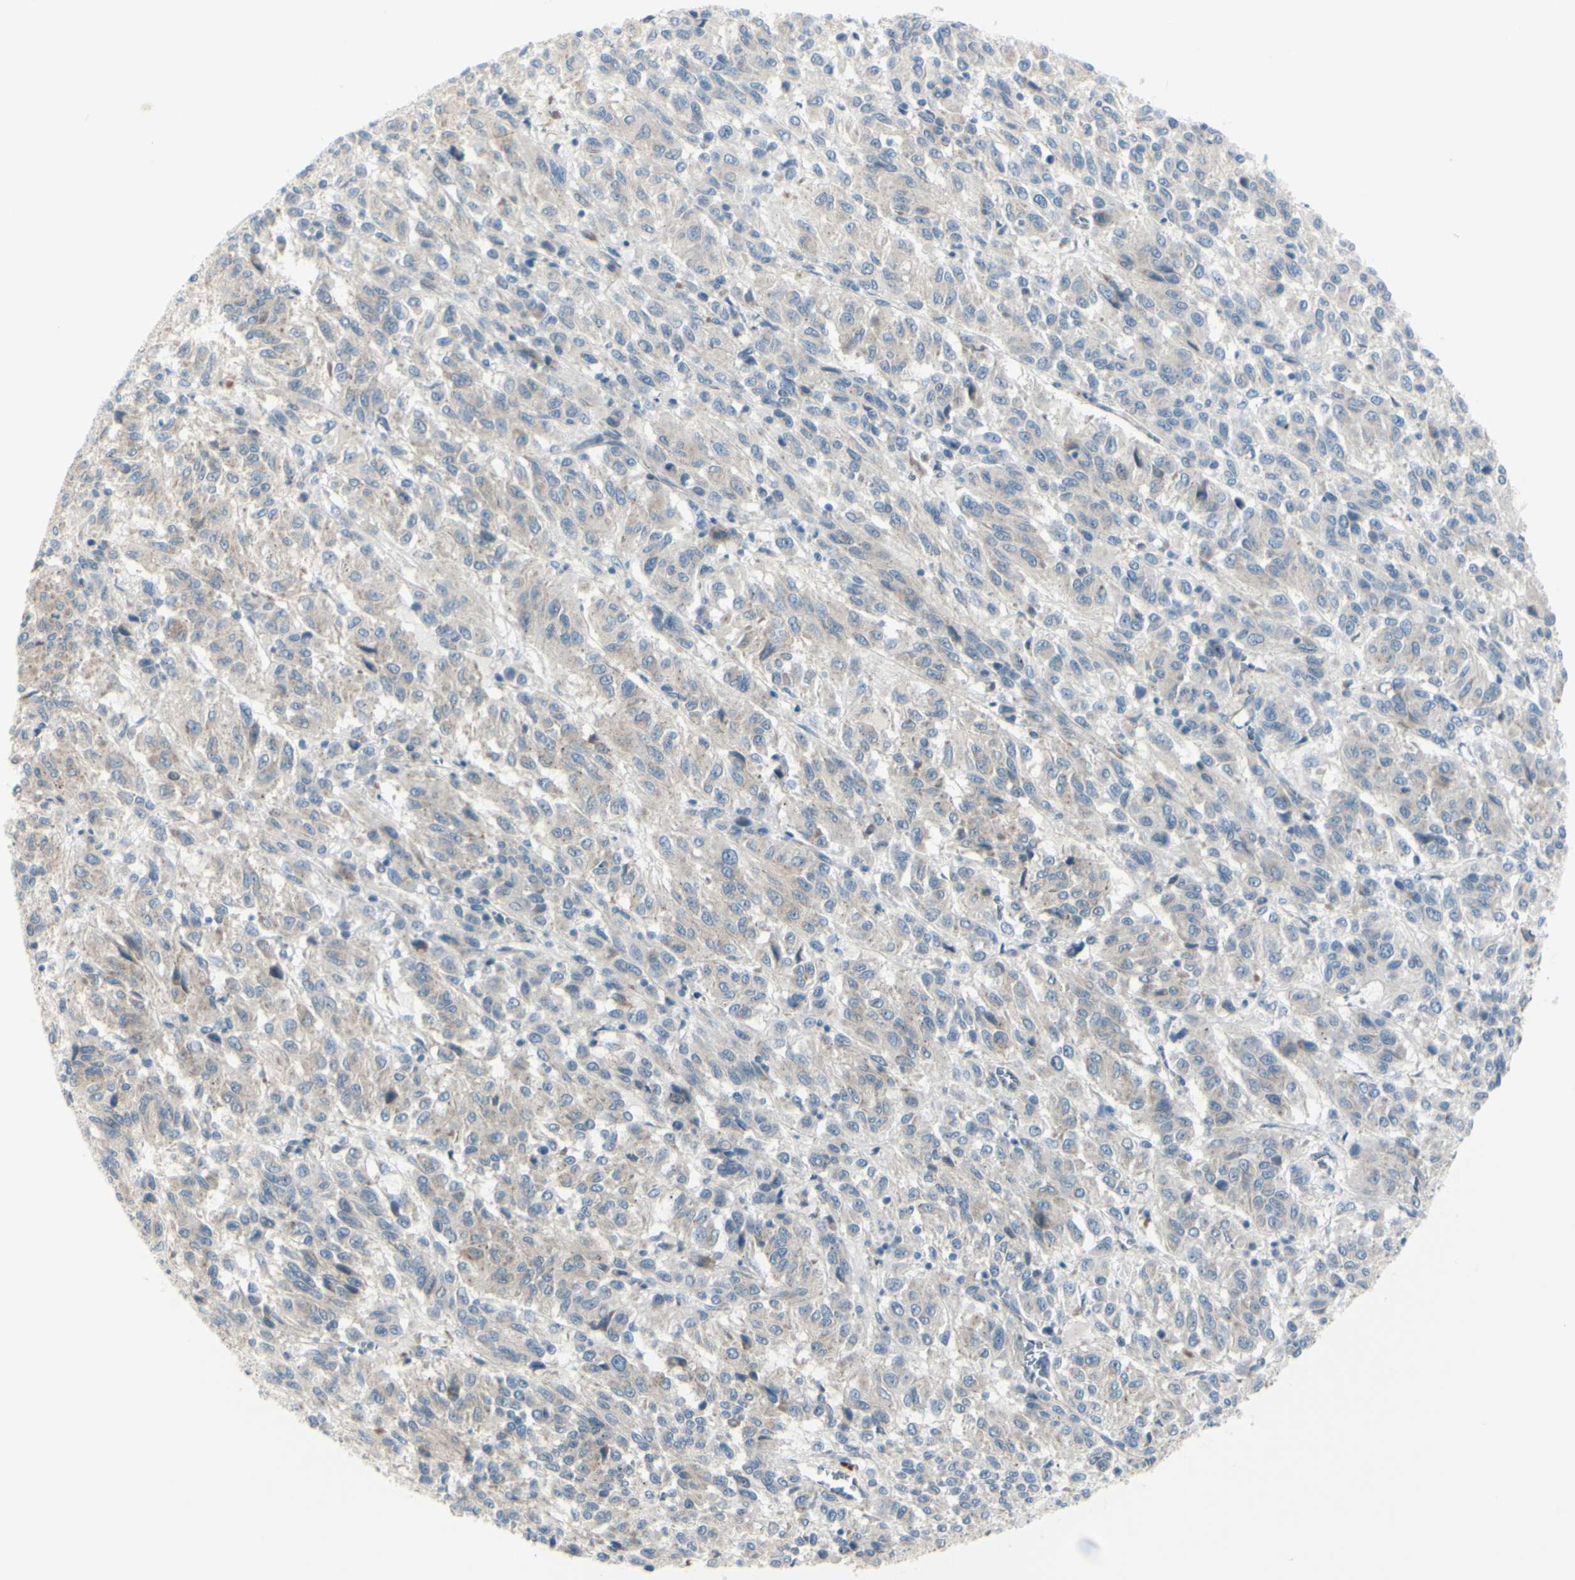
{"staining": {"intensity": "weak", "quantity": ">75%", "location": "cytoplasmic/membranous"}, "tissue": "melanoma", "cell_type": "Tumor cells", "image_type": "cancer", "snomed": [{"axis": "morphology", "description": "Malignant melanoma, Metastatic site"}, {"axis": "topography", "description": "Lung"}], "caption": "A low amount of weak cytoplasmic/membranous staining is appreciated in about >75% of tumor cells in malignant melanoma (metastatic site) tissue.", "gene": "LRRK1", "patient": {"sex": "male", "age": 64}}